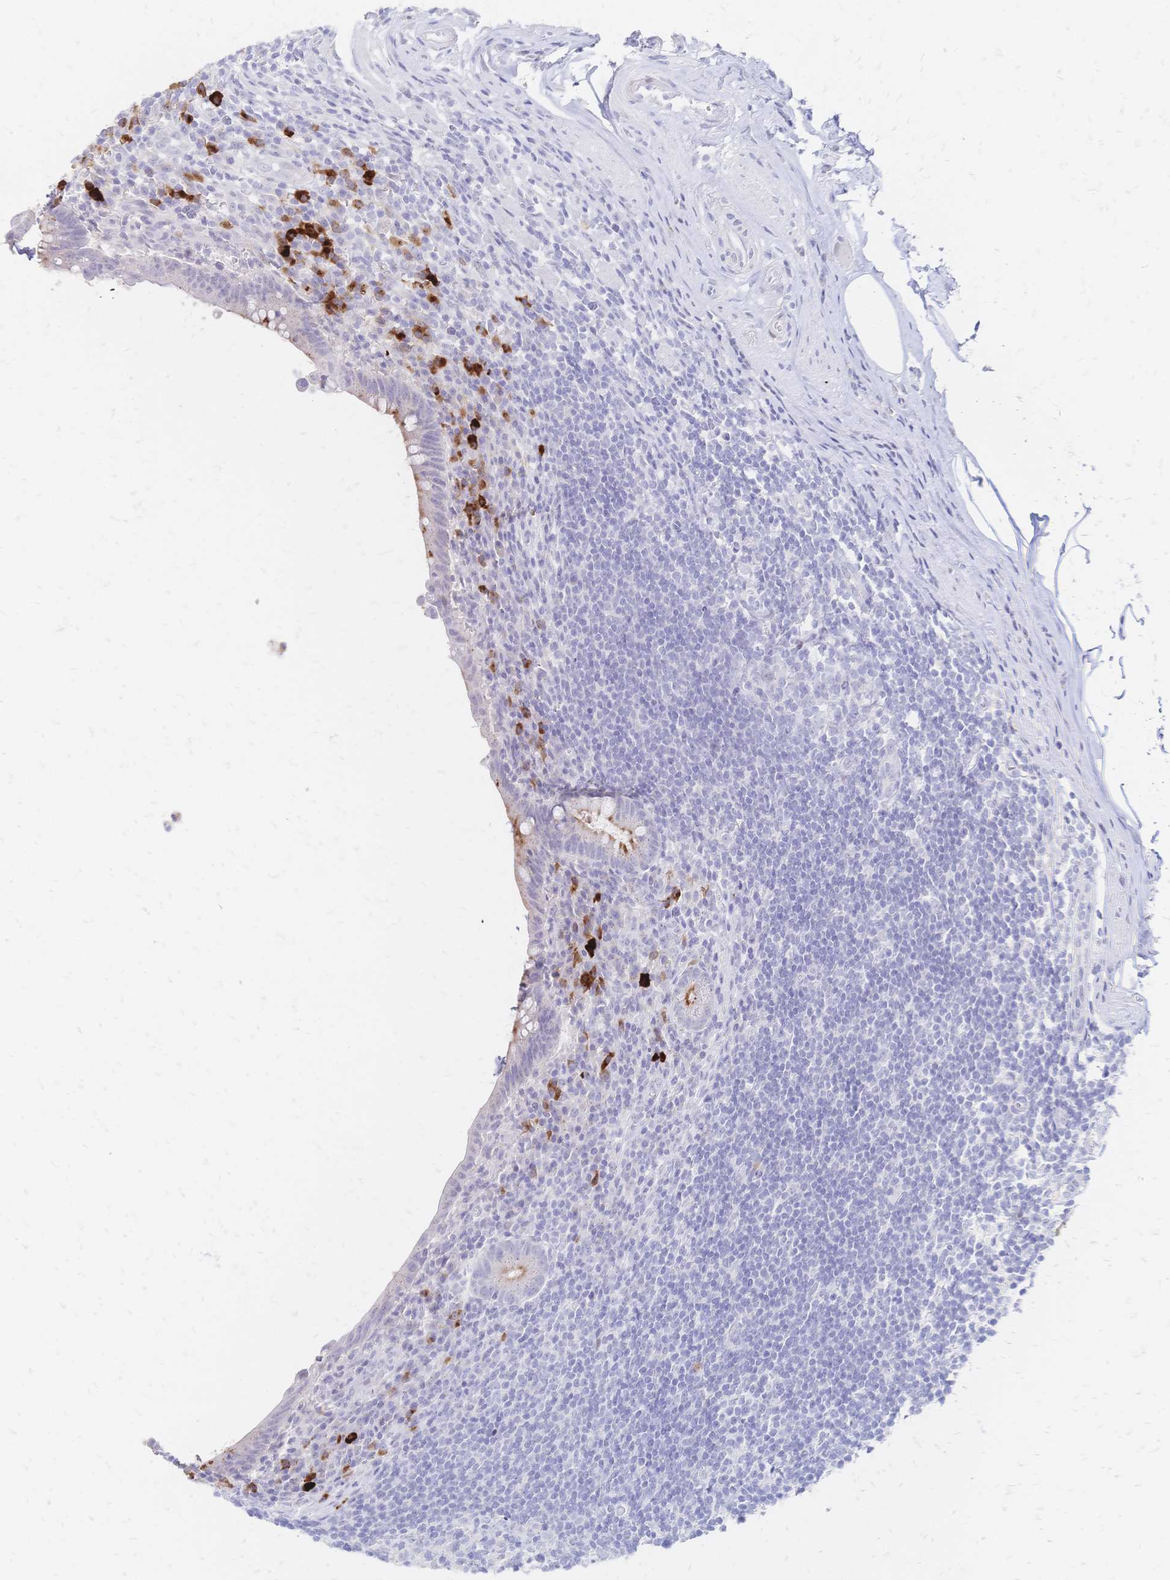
{"staining": {"intensity": "moderate", "quantity": "<25%", "location": "cytoplasmic/membranous"}, "tissue": "appendix", "cell_type": "Glandular cells", "image_type": "normal", "snomed": [{"axis": "morphology", "description": "Normal tissue, NOS"}, {"axis": "topography", "description": "Appendix"}], "caption": "Immunohistochemical staining of normal appendix shows moderate cytoplasmic/membranous protein staining in about <25% of glandular cells. (Stains: DAB in brown, nuclei in blue, Microscopy: brightfield microscopy at high magnification).", "gene": "PSORS1C2", "patient": {"sex": "female", "age": 56}}